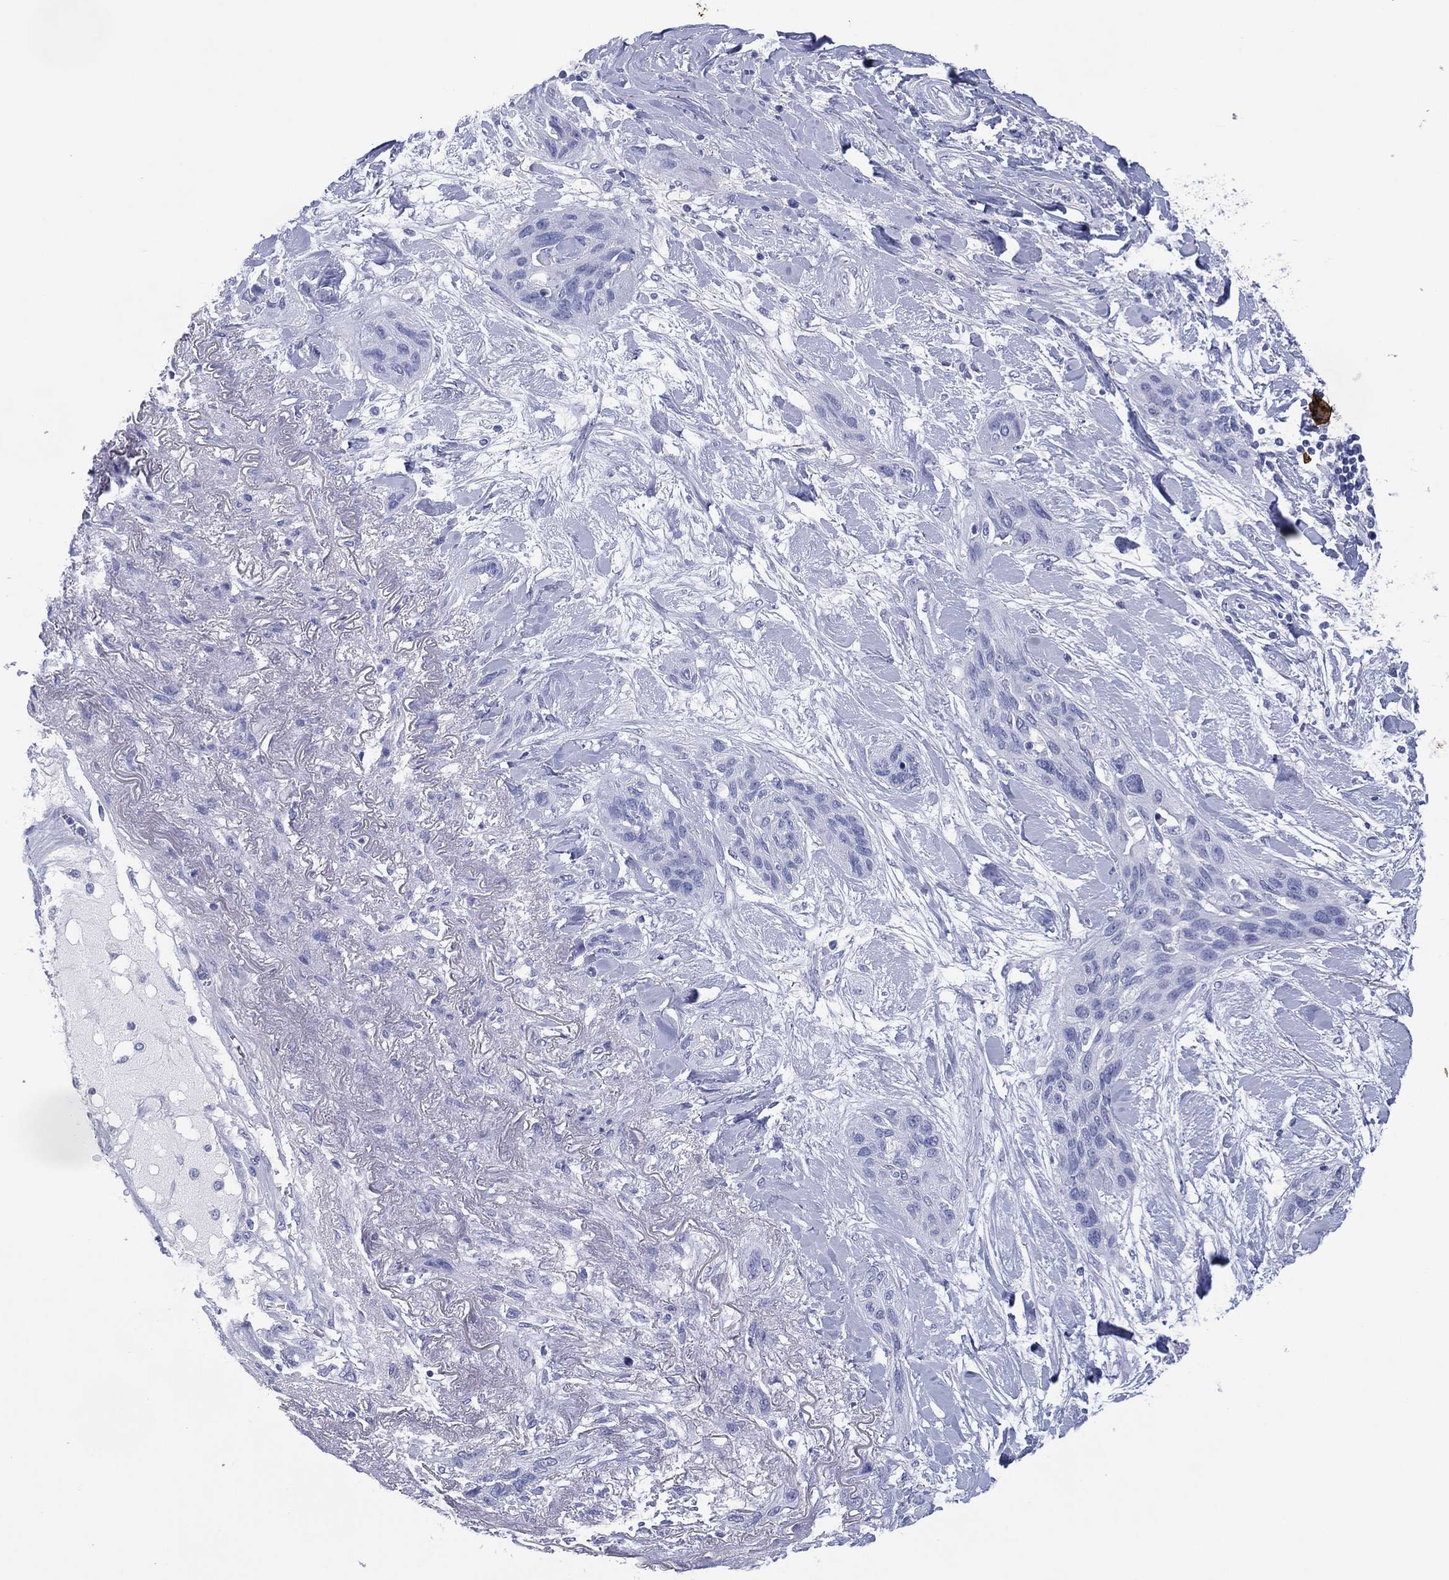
{"staining": {"intensity": "negative", "quantity": "none", "location": "none"}, "tissue": "lung cancer", "cell_type": "Tumor cells", "image_type": "cancer", "snomed": [{"axis": "morphology", "description": "Squamous cell carcinoma, NOS"}, {"axis": "topography", "description": "Lung"}], "caption": "The immunohistochemistry histopathology image has no significant staining in tumor cells of lung squamous cell carcinoma tissue.", "gene": "DSG1", "patient": {"sex": "female", "age": 70}}